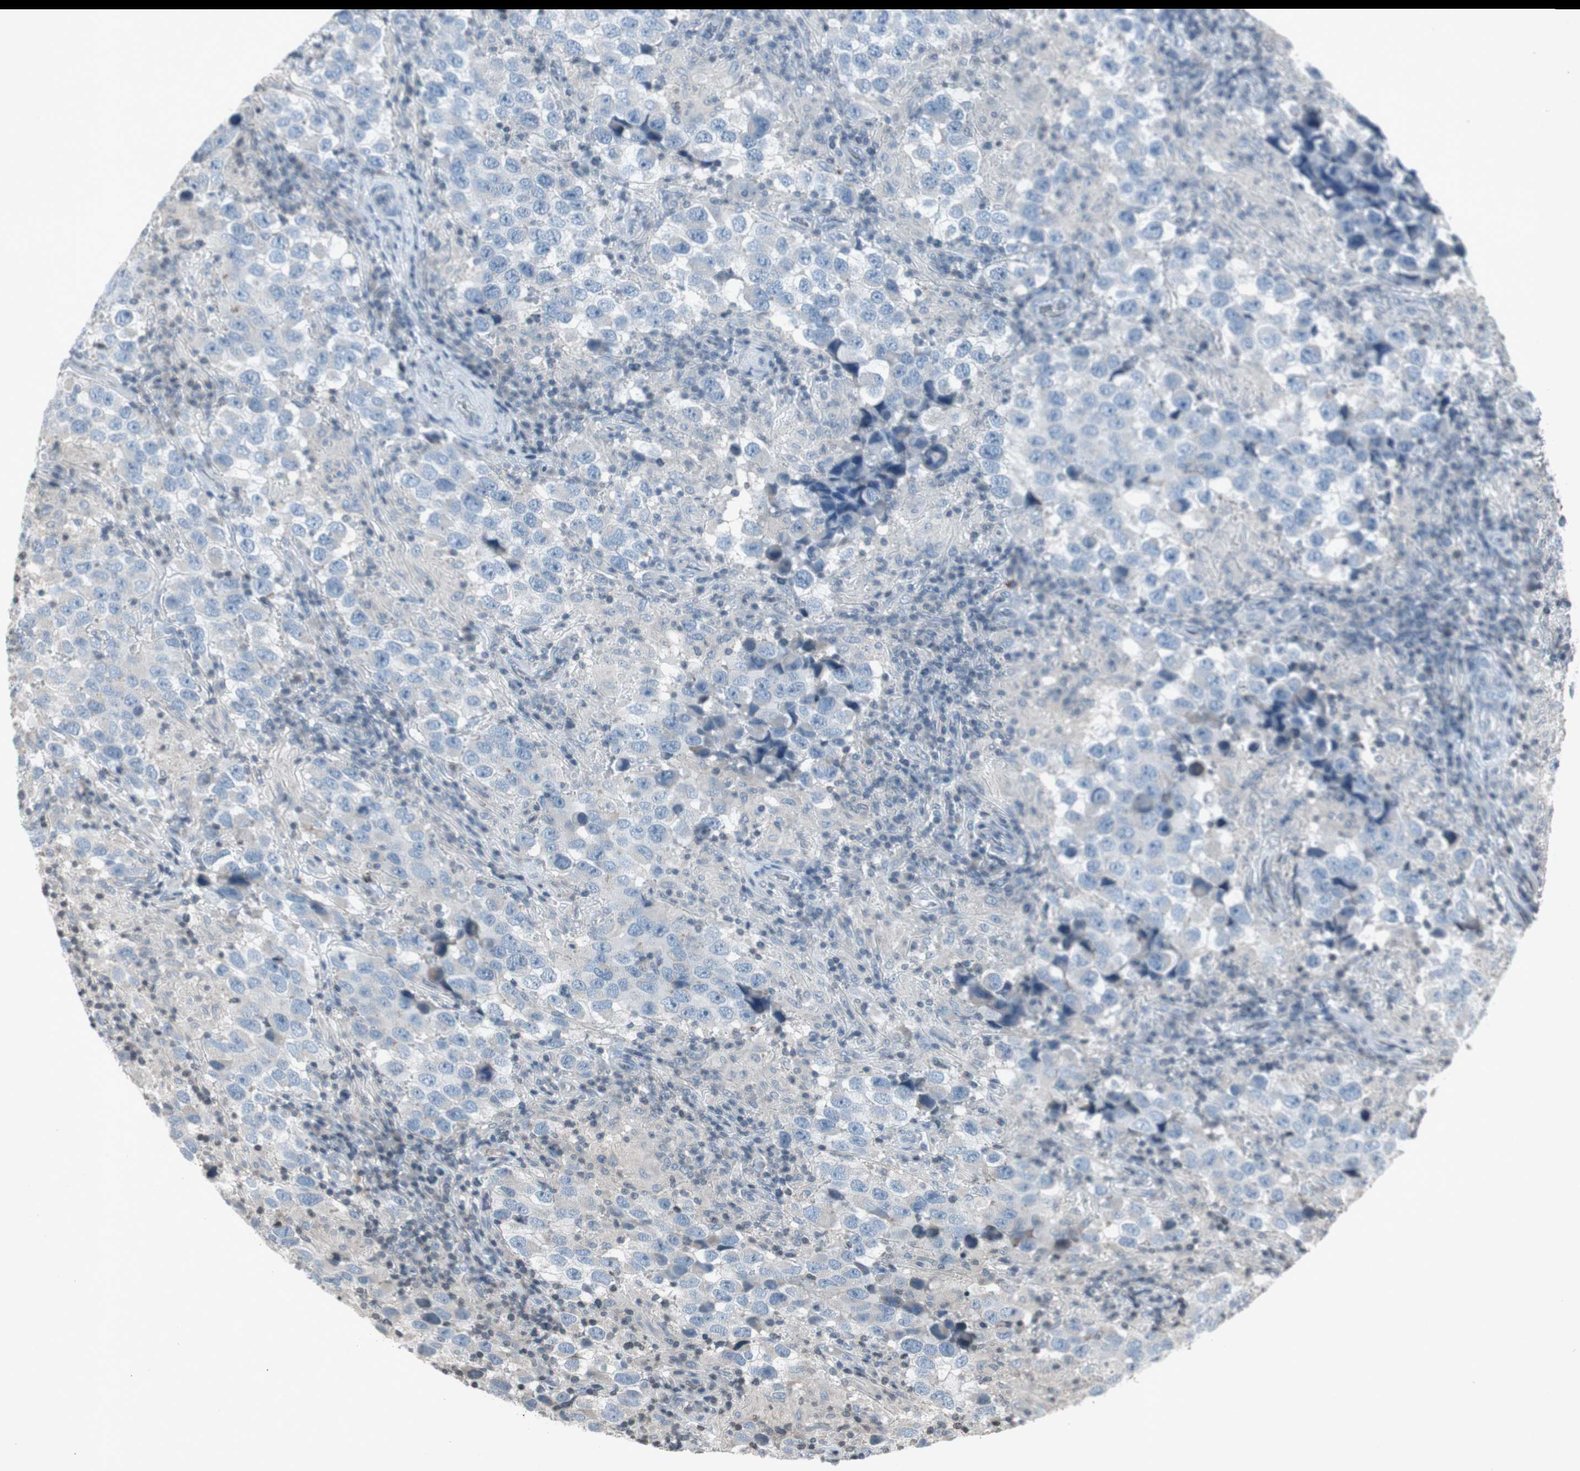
{"staining": {"intensity": "negative", "quantity": "none", "location": "none"}, "tissue": "testis cancer", "cell_type": "Tumor cells", "image_type": "cancer", "snomed": [{"axis": "morphology", "description": "Carcinoma, Embryonal, NOS"}, {"axis": "topography", "description": "Testis"}], "caption": "Immunohistochemical staining of human testis cancer (embryonal carcinoma) exhibits no significant positivity in tumor cells.", "gene": "ARG2", "patient": {"sex": "male", "age": 21}}